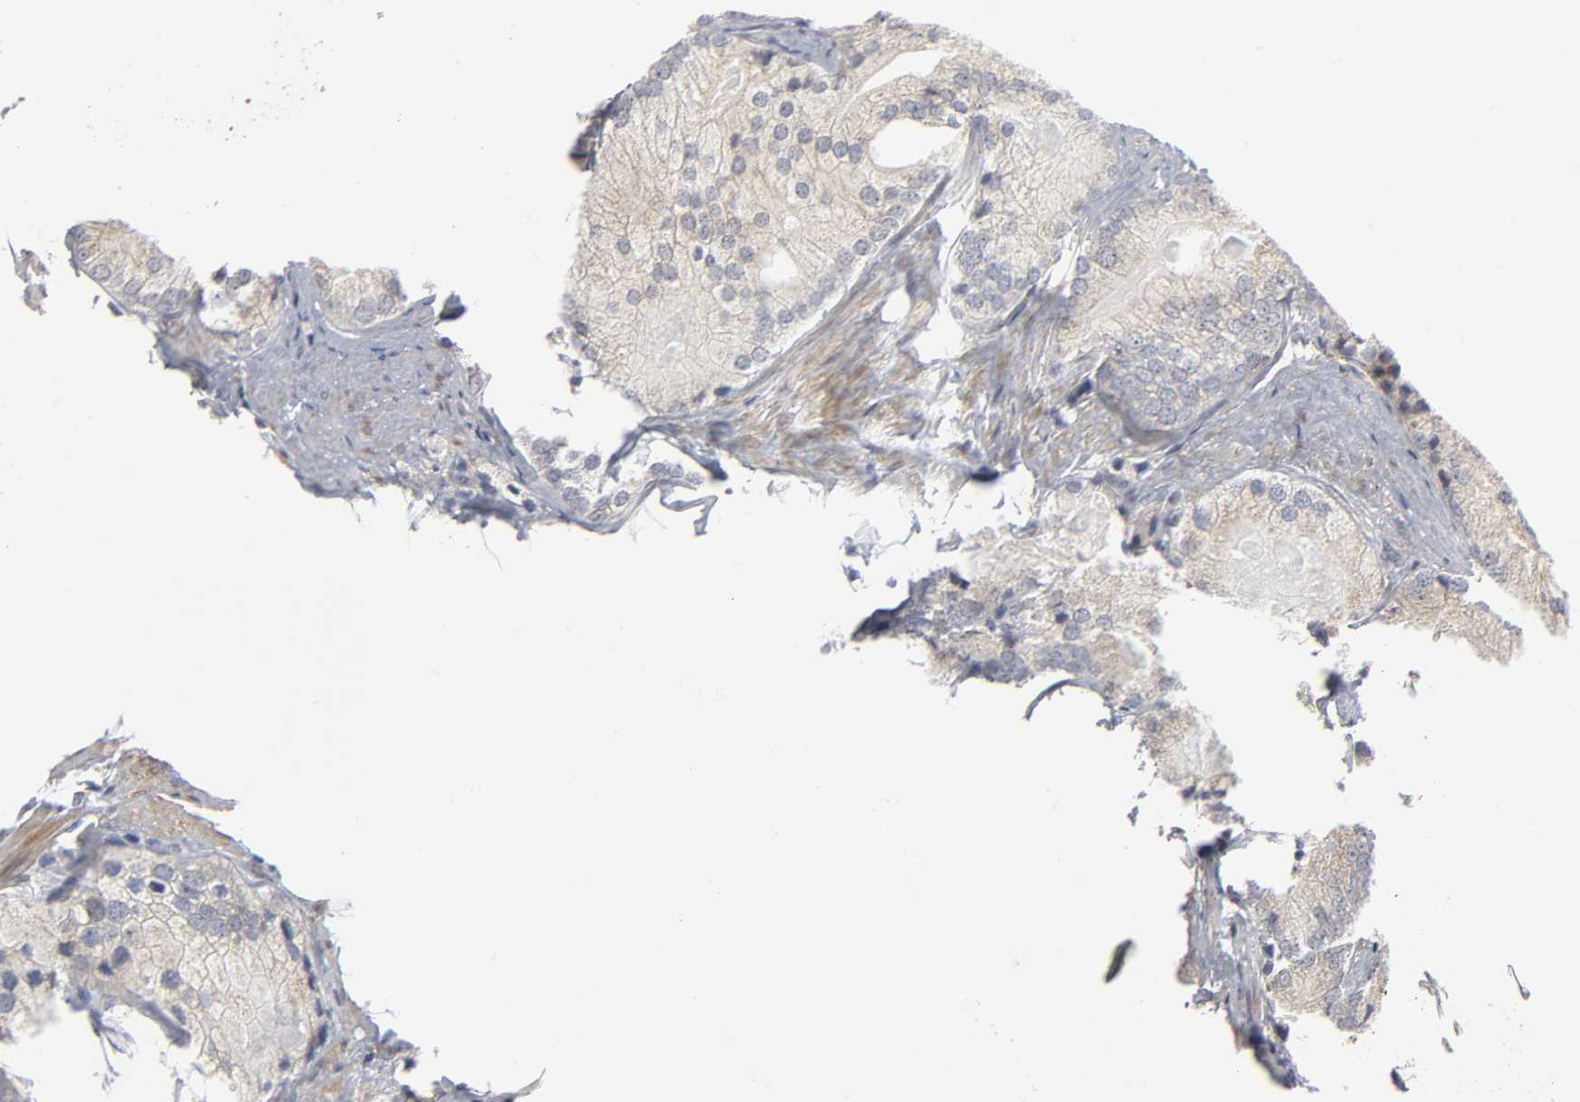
{"staining": {"intensity": "weak", "quantity": "<25%", "location": "cytoplasmic/membranous"}, "tissue": "prostate cancer", "cell_type": "Tumor cells", "image_type": "cancer", "snomed": [{"axis": "morphology", "description": "Adenocarcinoma, Low grade"}, {"axis": "topography", "description": "Prostate"}], "caption": "Immunohistochemistry (IHC) image of human low-grade adenocarcinoma (prostate) stained for a protein (brown), which reveals no expression in tumor cells.", "gene": "ASB6", "patient": {"sex": "male", "age": 69}}